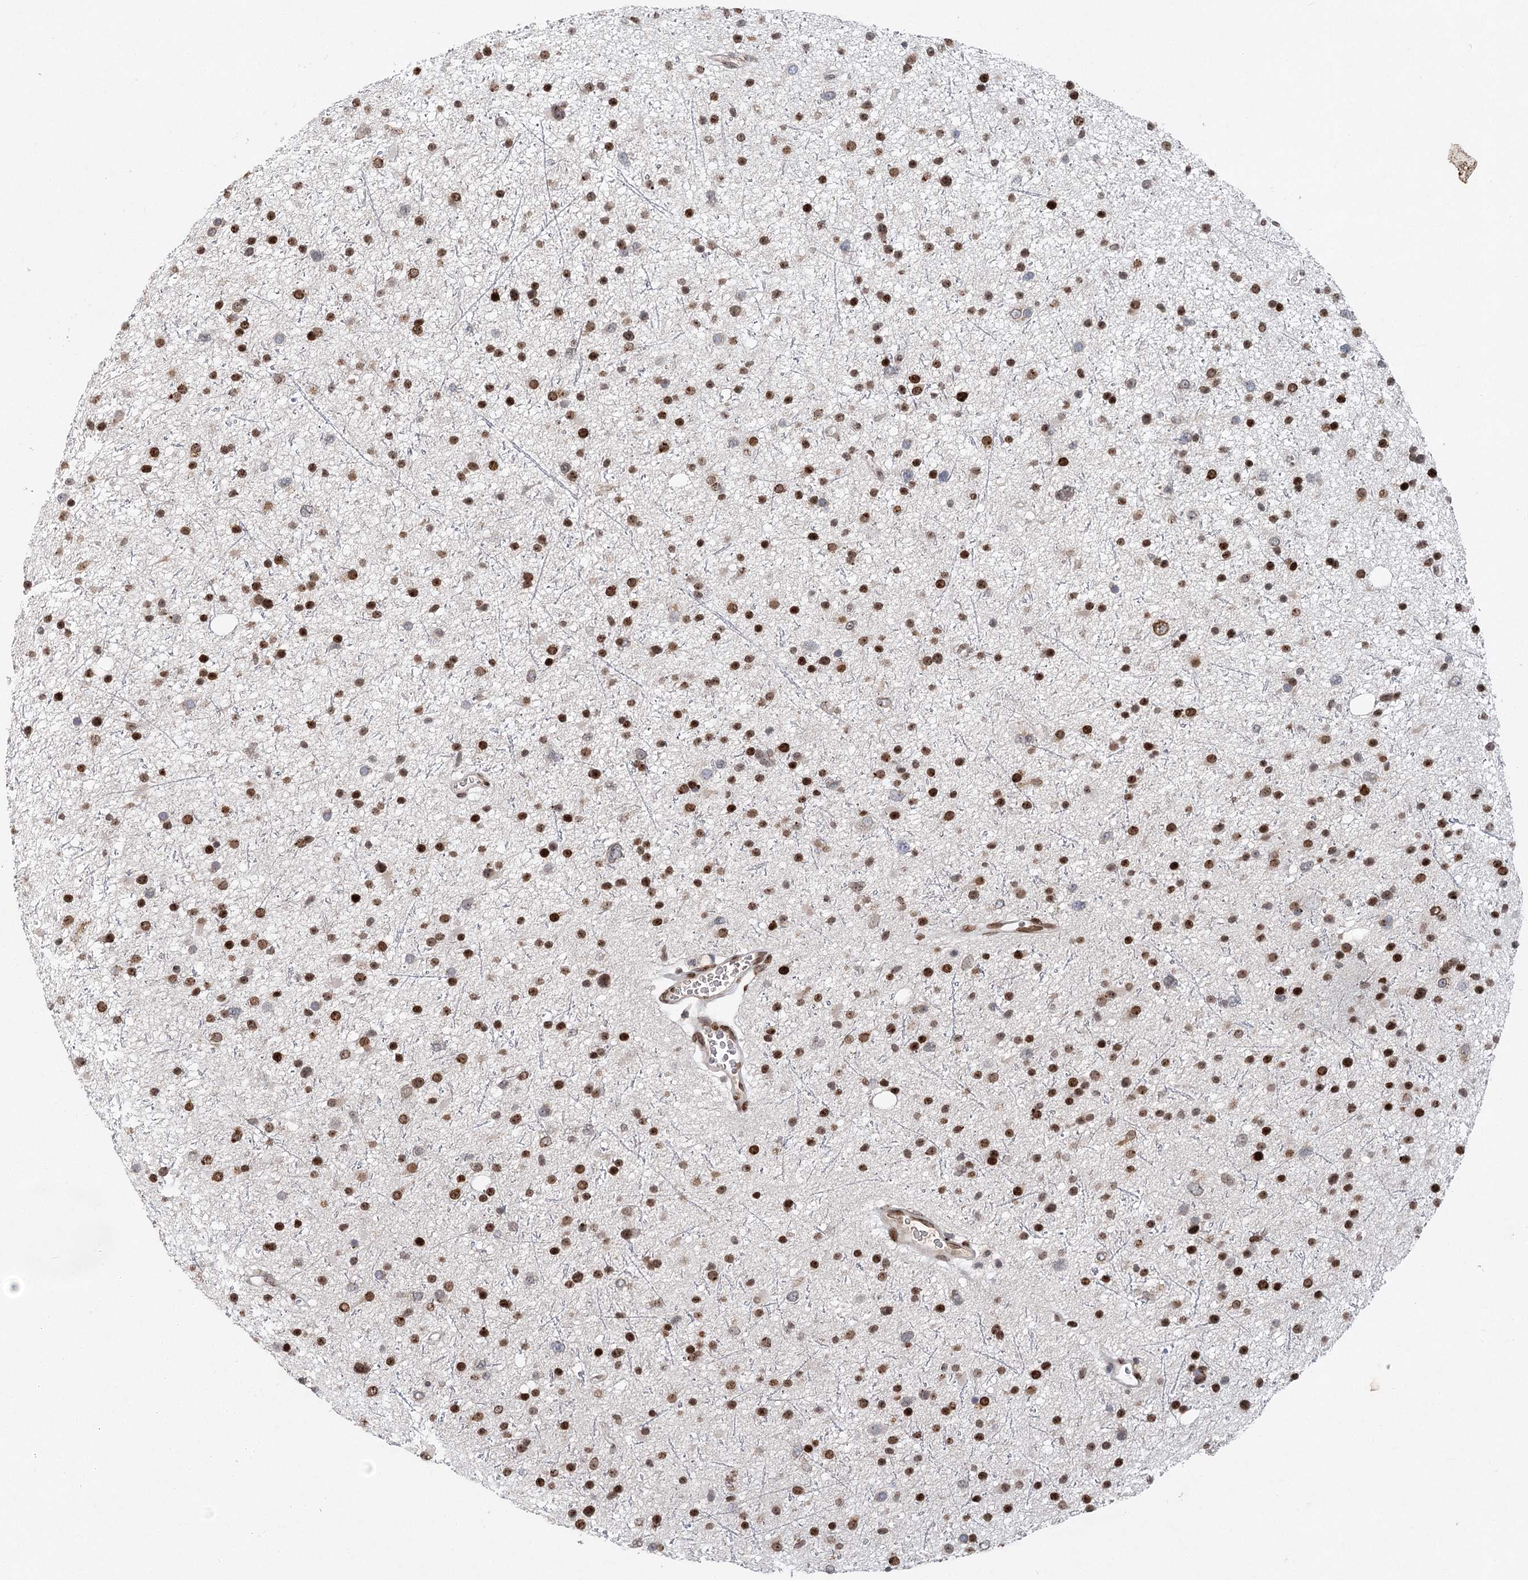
{"staining": {"intensity": "strong", "quantity": "25%-75%", "location": "nuclear"}, "tissue": "glioma", "cell_type": "Tumor cells", "image_type": "cancer", "snomed": [{"axis": "morphology", "description": "Glioma, malignant, Low grade"}, {"axis": "topography", "description": "Cerebral cortex"}], "caption": "IHC staining of glioma, which exhibits high levels of strong nuclear staining in about 25%-75% of tumor cells indicating strong nuclear protein positivity. The staining was performed using DAB (3,3'-diaminobenzidine) (brown) for protein detection and nuclei were counterstained in hematoxylin (blue).", "gene": "FRMD4A", "patient": {"sex": "female", "age": 39}}